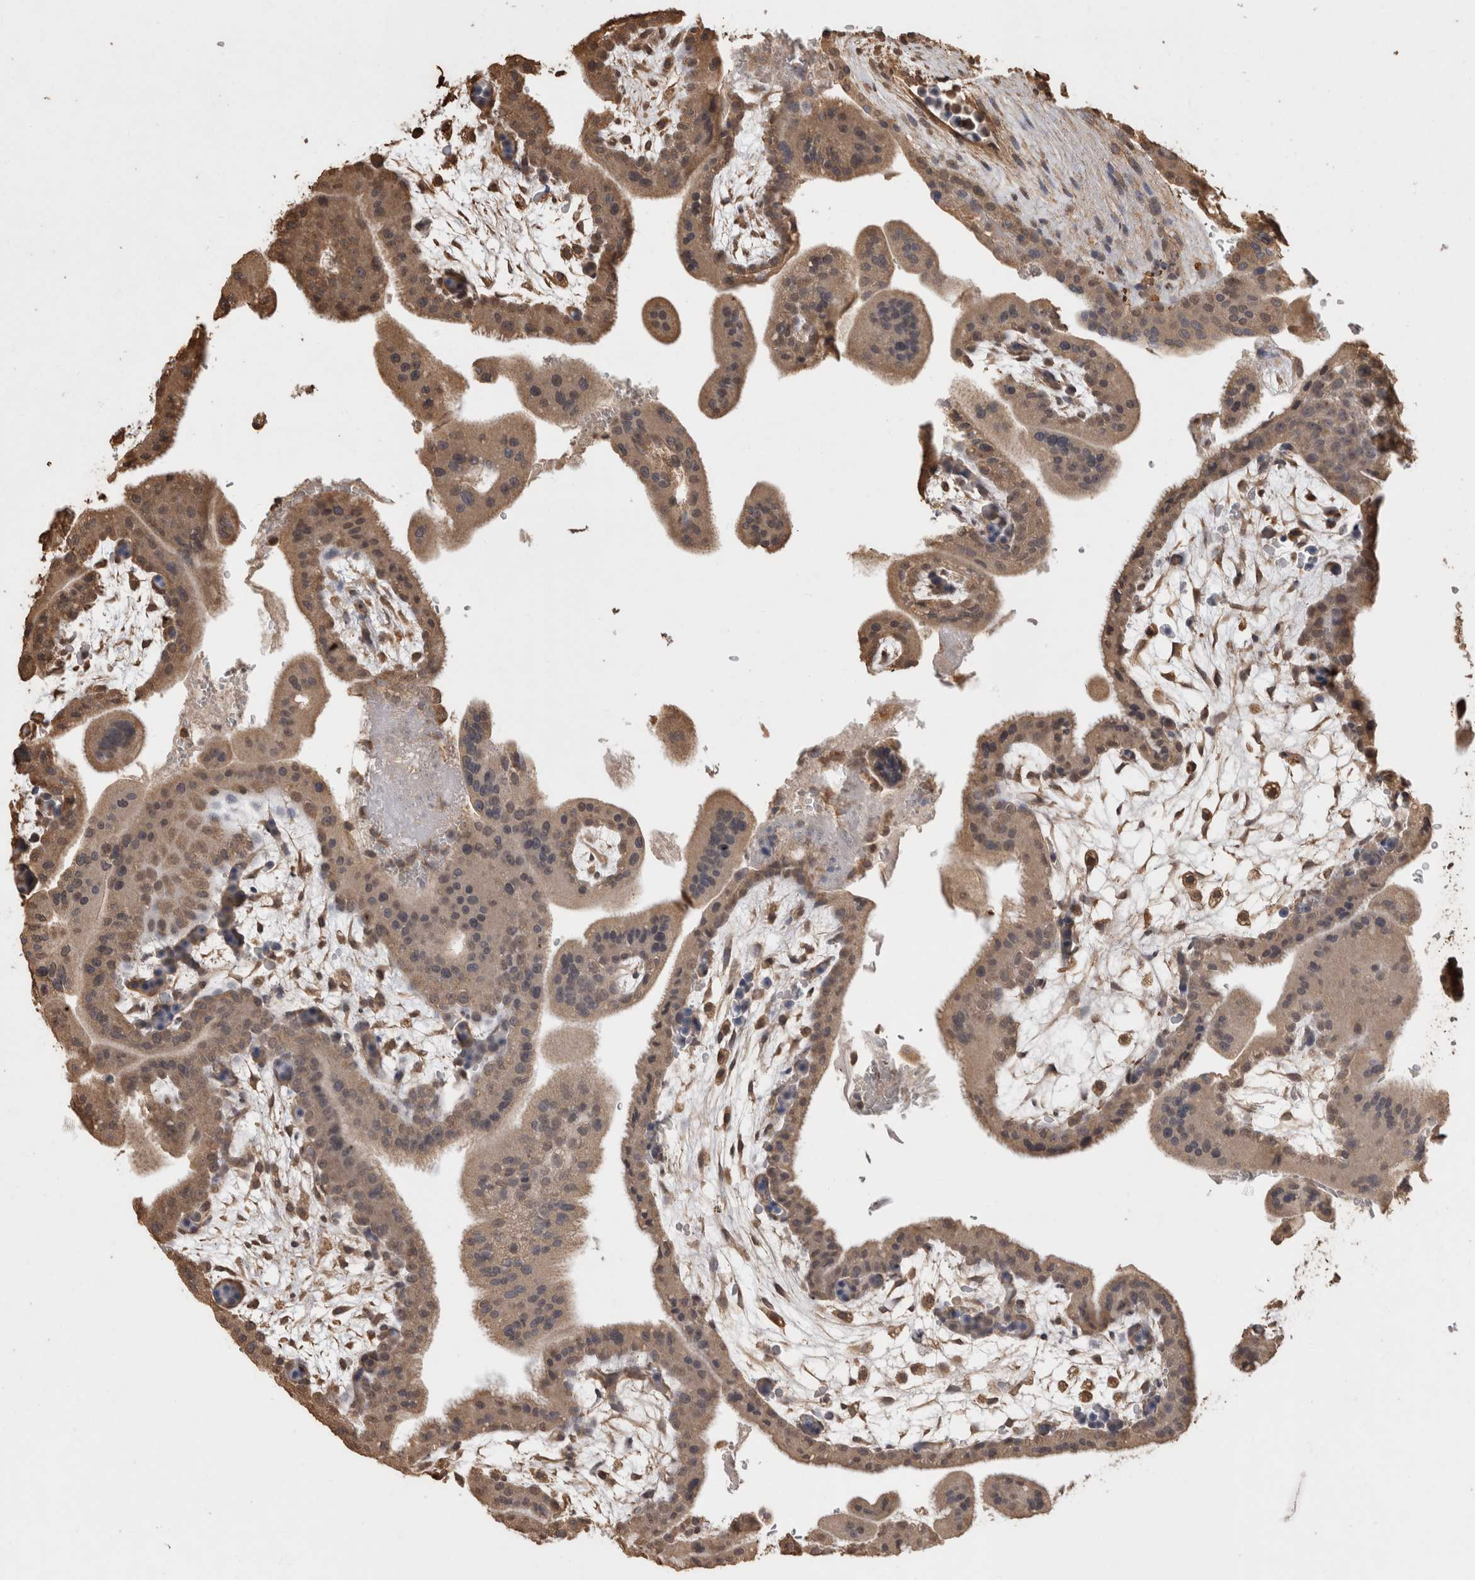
{"staining": {"intensity": "moderate", "quantity": ">75%", "location": "cytoplasmic/membranous"}, "tissue": "placenta", "cell_type": "Decidual cells", "image_type": "normal", "snomed": [{"axis": "morphology", "description": "Normal tissue, NOS"}, {"axis": "topography", "description": "Placenta"}], "caption": "IHC micrograph of unremarkable placenta: human placenta stained using immunohistochemistry shows medium levels of moderate protein expression localized specifically in the cytoplasmic/membranous of decidual cells, appearing as a cytoplasmic/membranous brown color.", "gene": "SOCS5", "patient": {"sex": "female", "age": 35}}